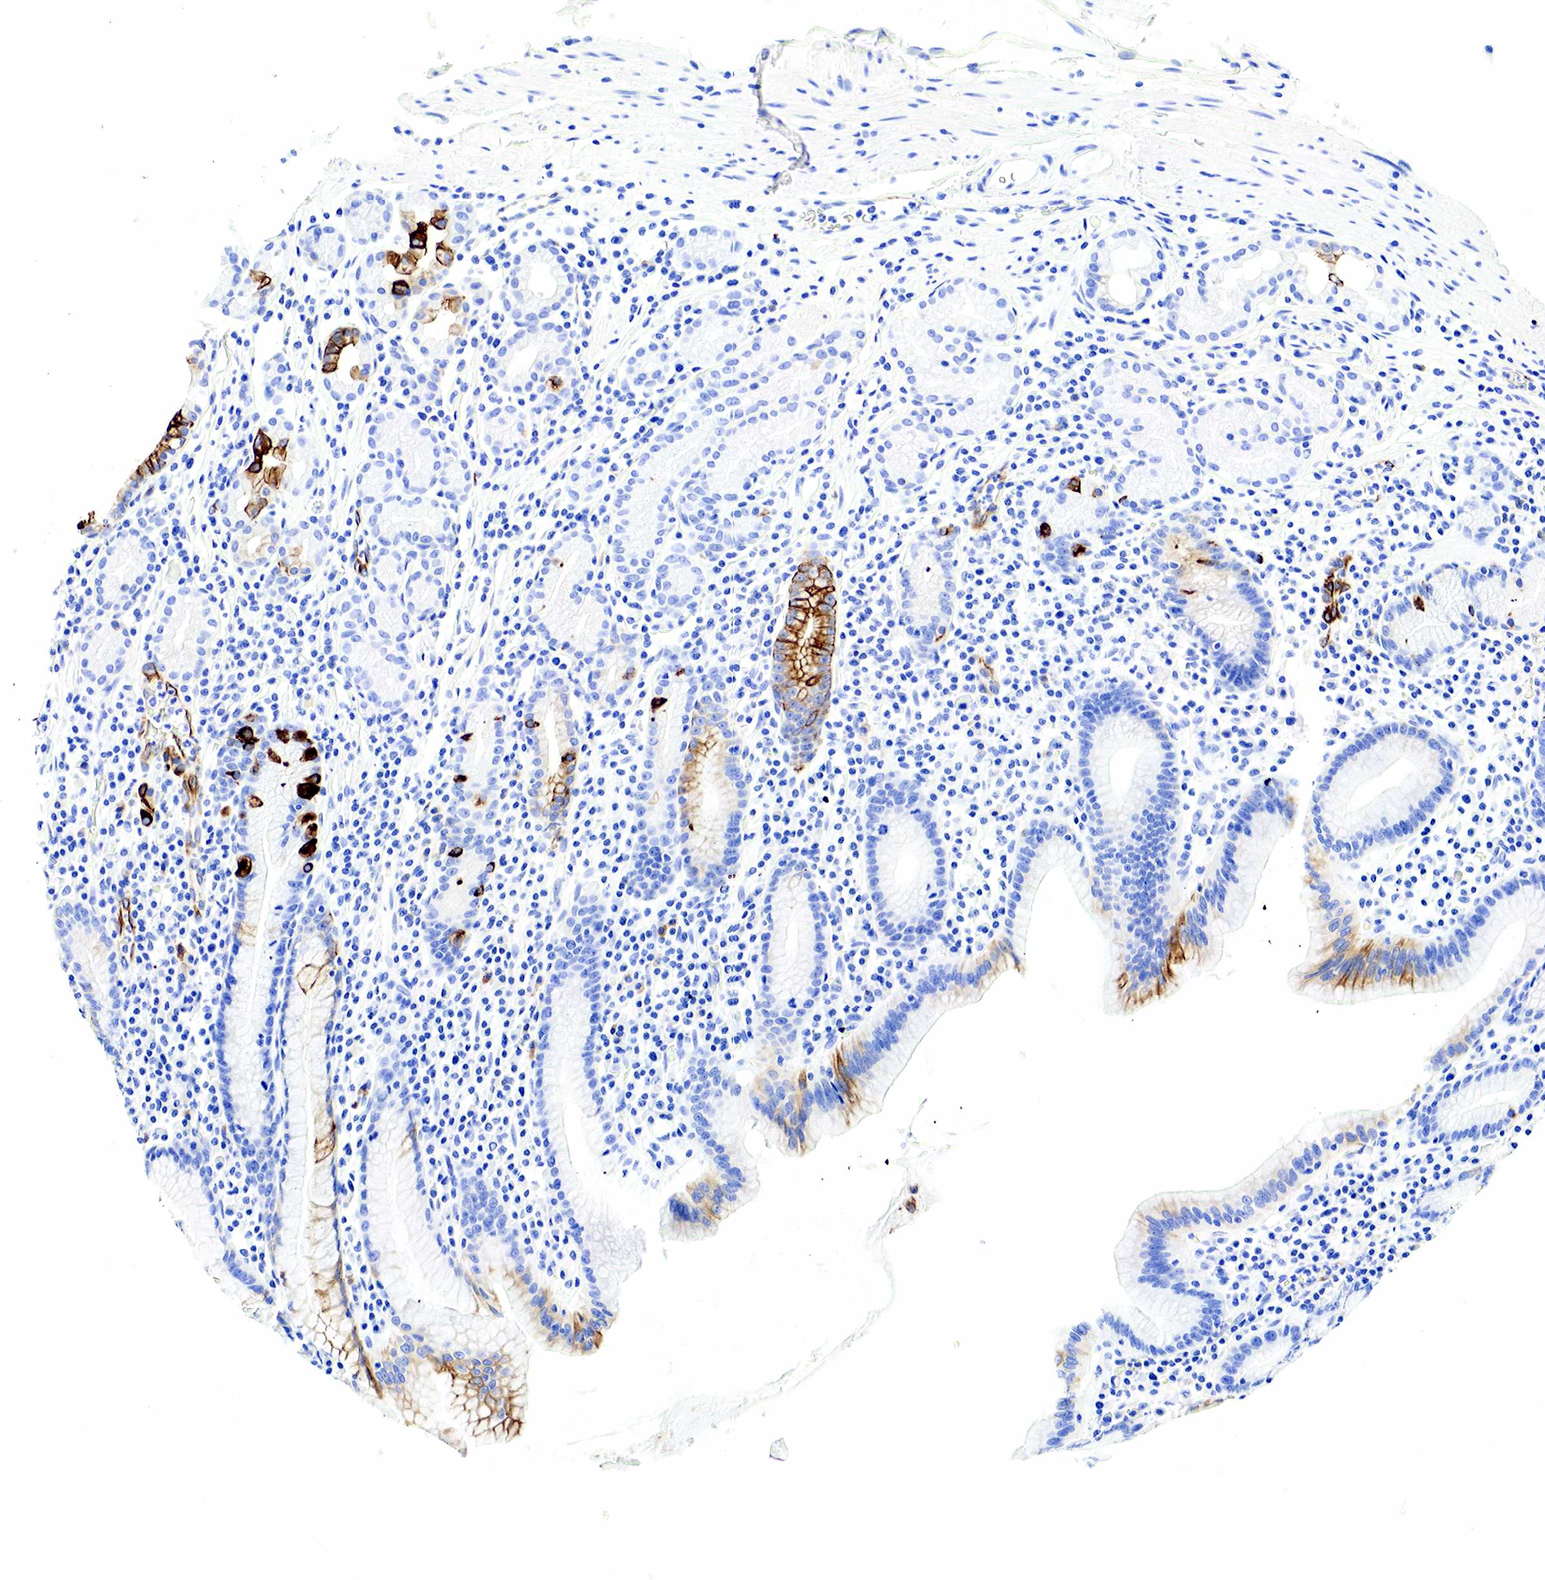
{"staining": {"intensity": "moderate", "quantity": "<25%", "location": "cytoplasmic/membranous"}, "tissue": "stomach", "cell_type": "Glandular cells", "image_type": "normal", "snomed": [{"axis": "morphology", "description": "Normal tissue, NOS"}, {"axis": "topography", "description": "Stomach, lower"}], "caption": "The immunohistochemical stain highlights moderate cytoplasmic/membranous expression in glandular cells of benign stomach. The staining is performed using DAB (3,3'-diaminobenzidine) brown chromogen to label protein expression. The nuclei are counter-stained blue using hematoxylin.", "gene": "KRT7", "patient": {"sex": "male", "age": 58}}